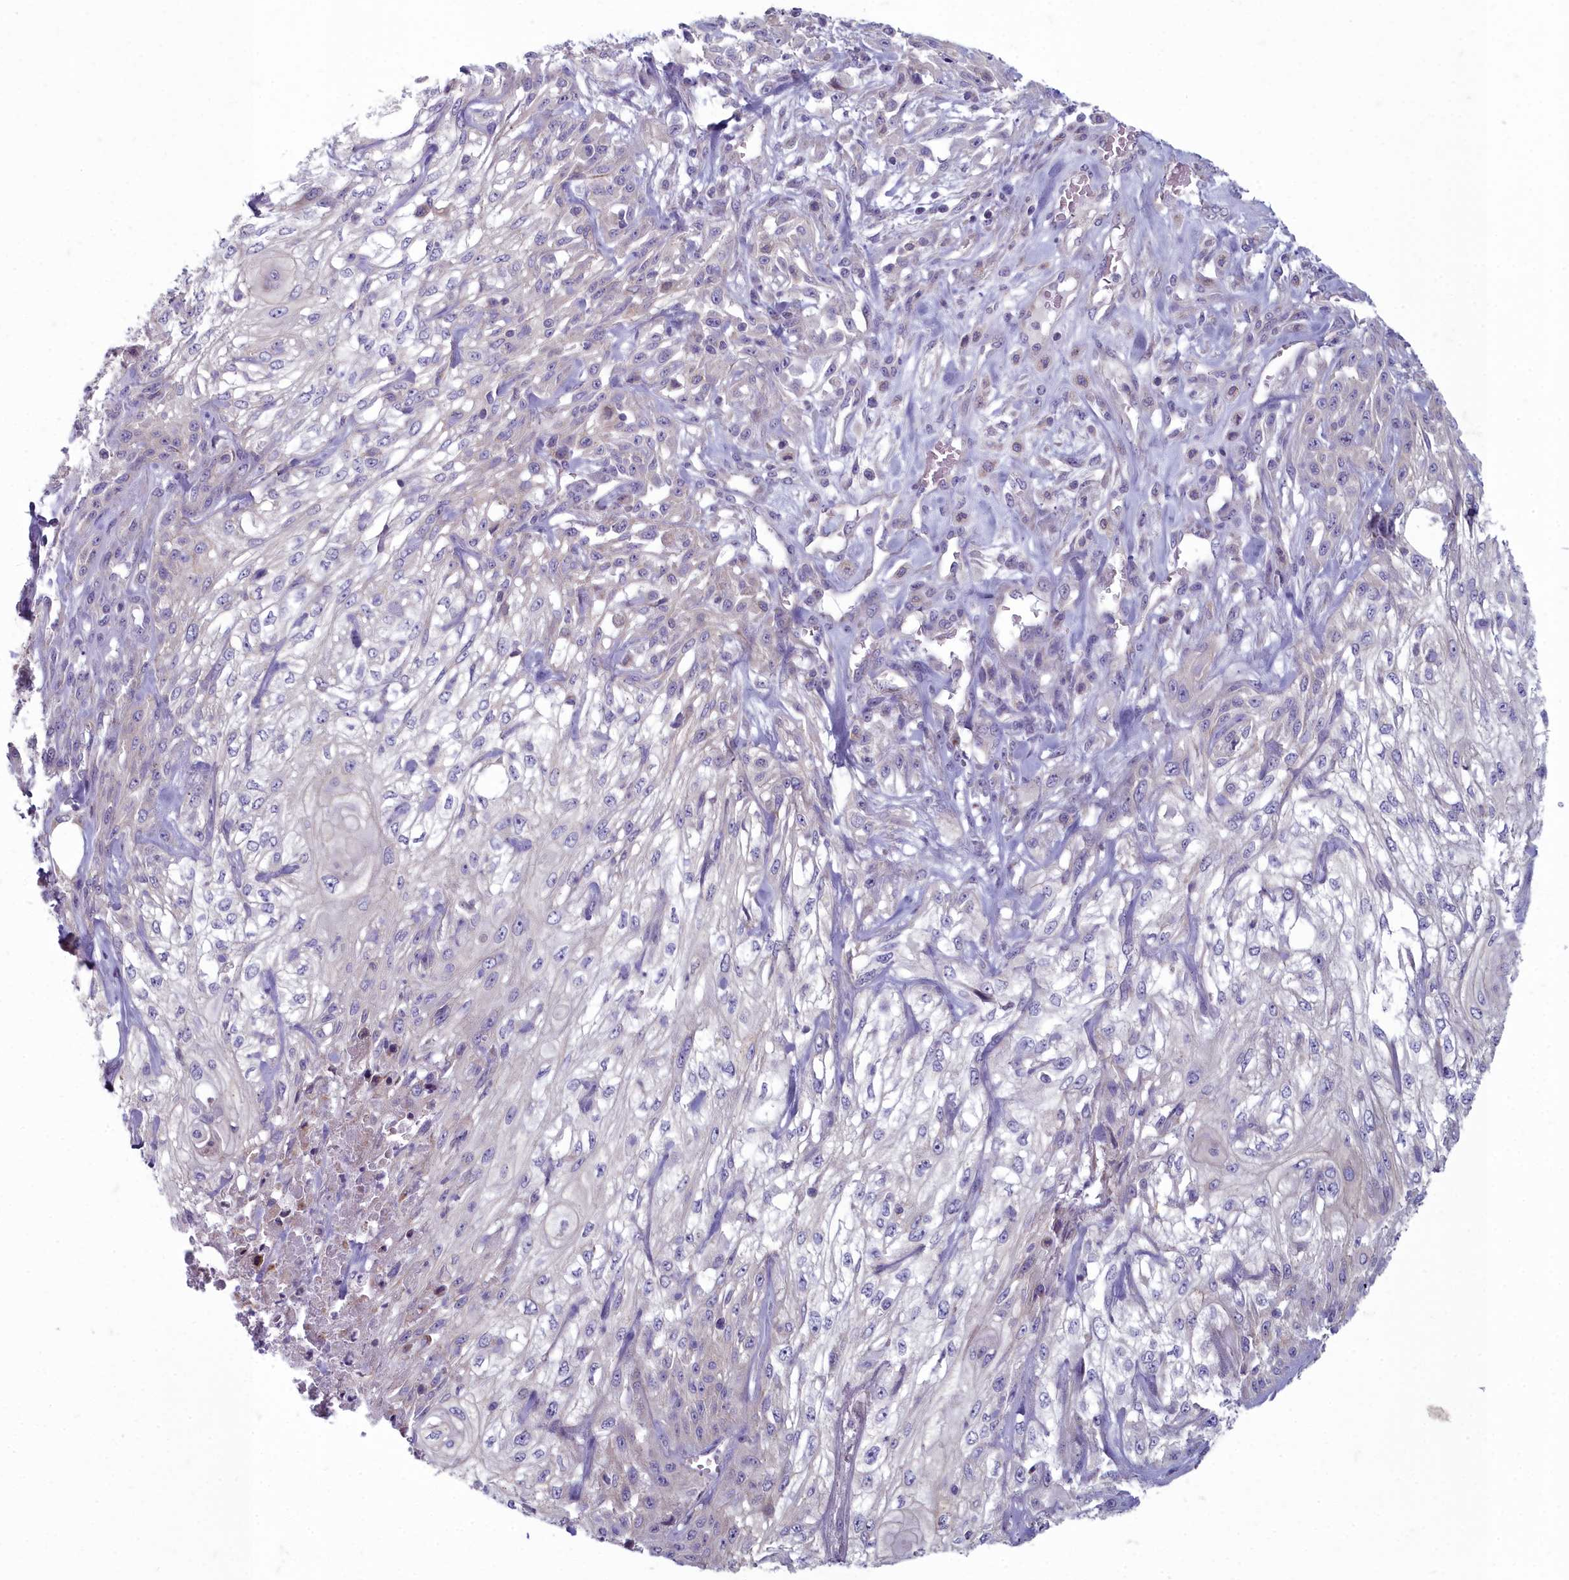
{"staining": {"intensity": "negative", "quantity": "none", "location": "none"}, "tissue": "skin cancer", "cell_type": "Tumor cells", "image_type": "cancer", "snomed": [{"axis": "morphology", "description": "Squamous cell carcinoma, NOS"}, {"axis": "morphology", "description": "Squamous cell carcinoma, metastatic, NOS"}, {"axis": "topography", "description": "Skin"}, {"axis": "topography", "description": "Lymph node"}], "caption": "The micrograph shows no significant expression in tumor cells of squamous cell carcinoma (skin).", "gene": "INSYN2A", "patient": {"sex": "male", "age": 75}}